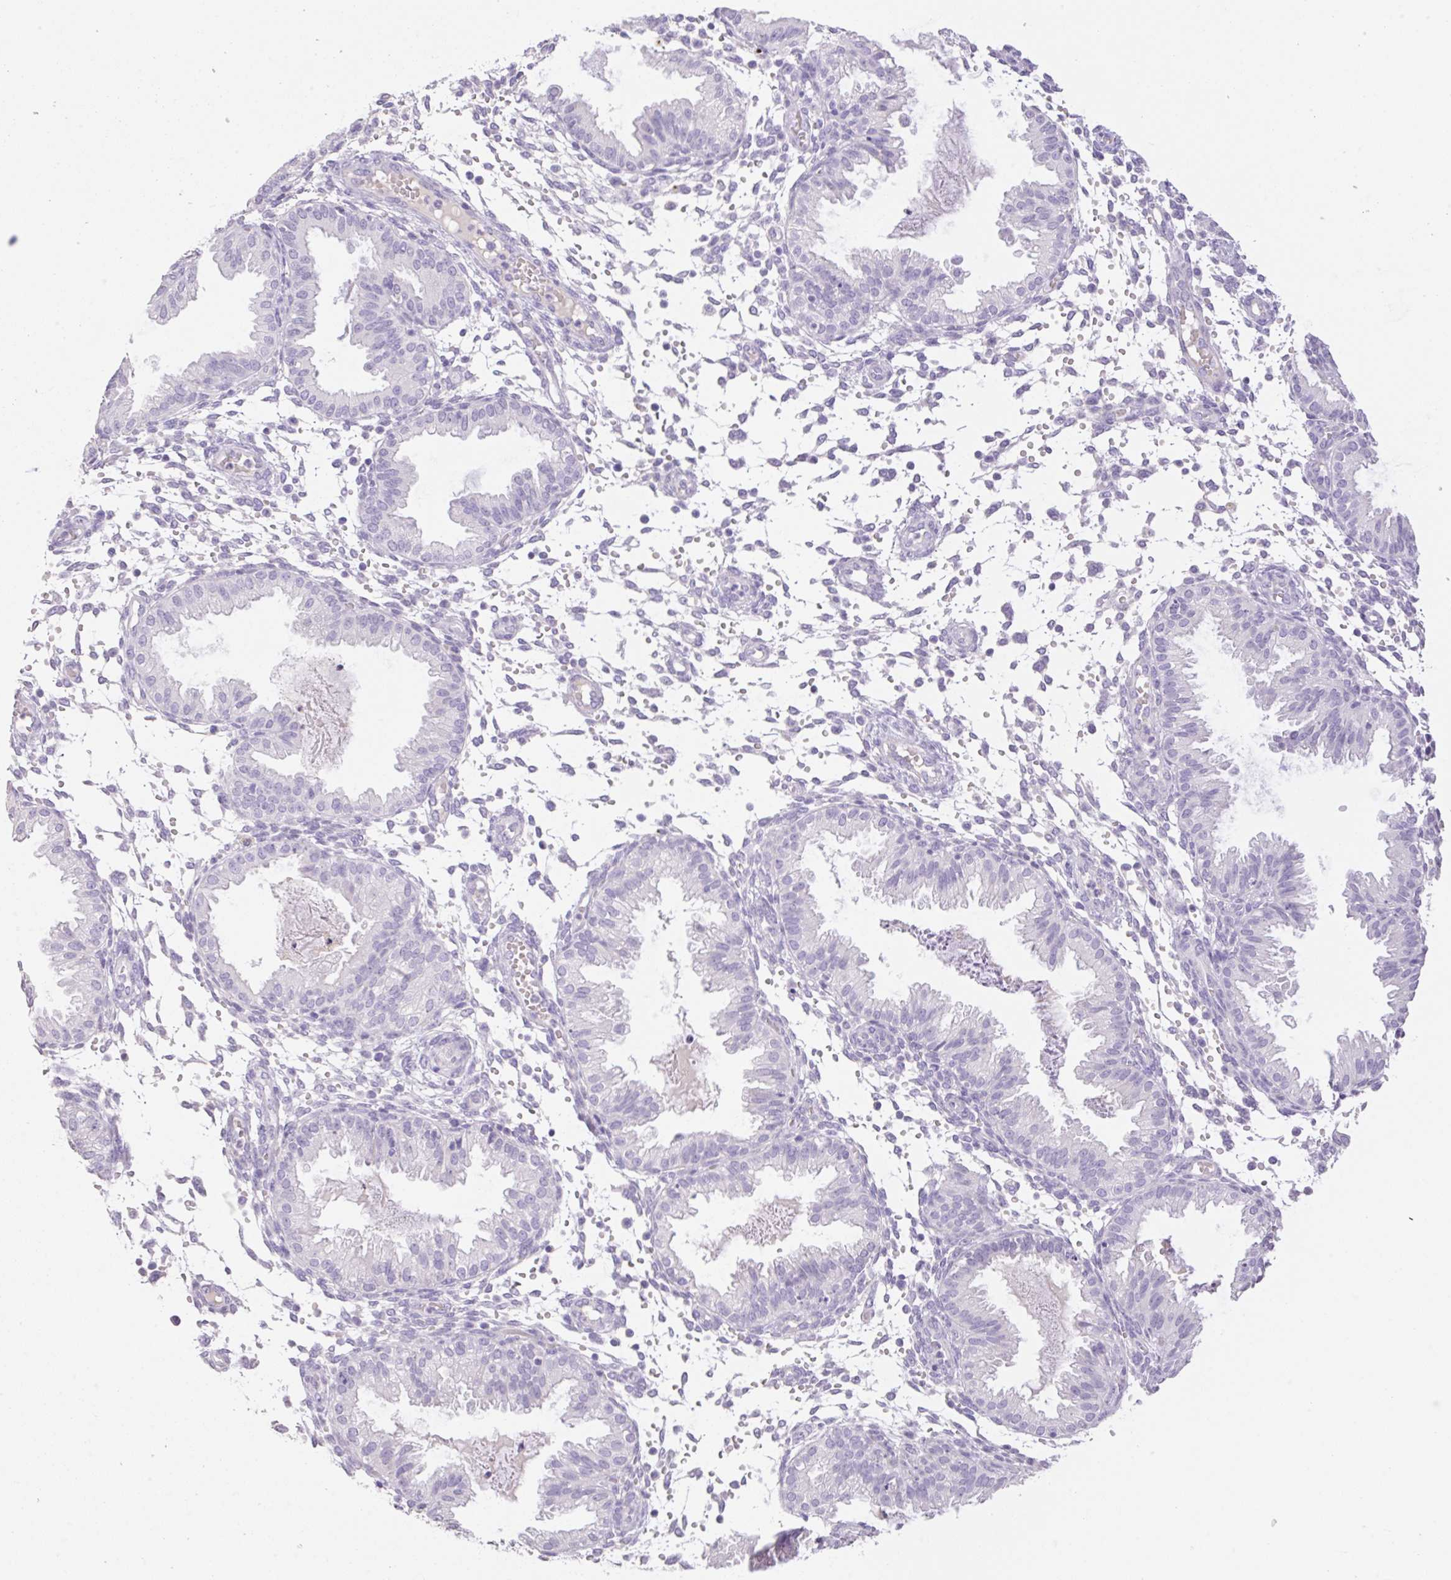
{"staining": {"intensity": "negative", "quantity": "none", "location": "none"}, "tissue": "endometrium", "cell_type": "Cells in endometrial stroma", "image_type": "normal", "snomed": [{"axis": "morphology", "description": "Normal tissue, NOS"}, {"axis": "topography", "description": "Endometrium"}], "caption": "An immunohistochemistry (IHC) histopathology image of unremarkable endometrium is shown. There is no staining in cells in endometrial stroma of endometrium.", "gene": "HCRTR2", "patient": {"sex": "female", "age": 33}}